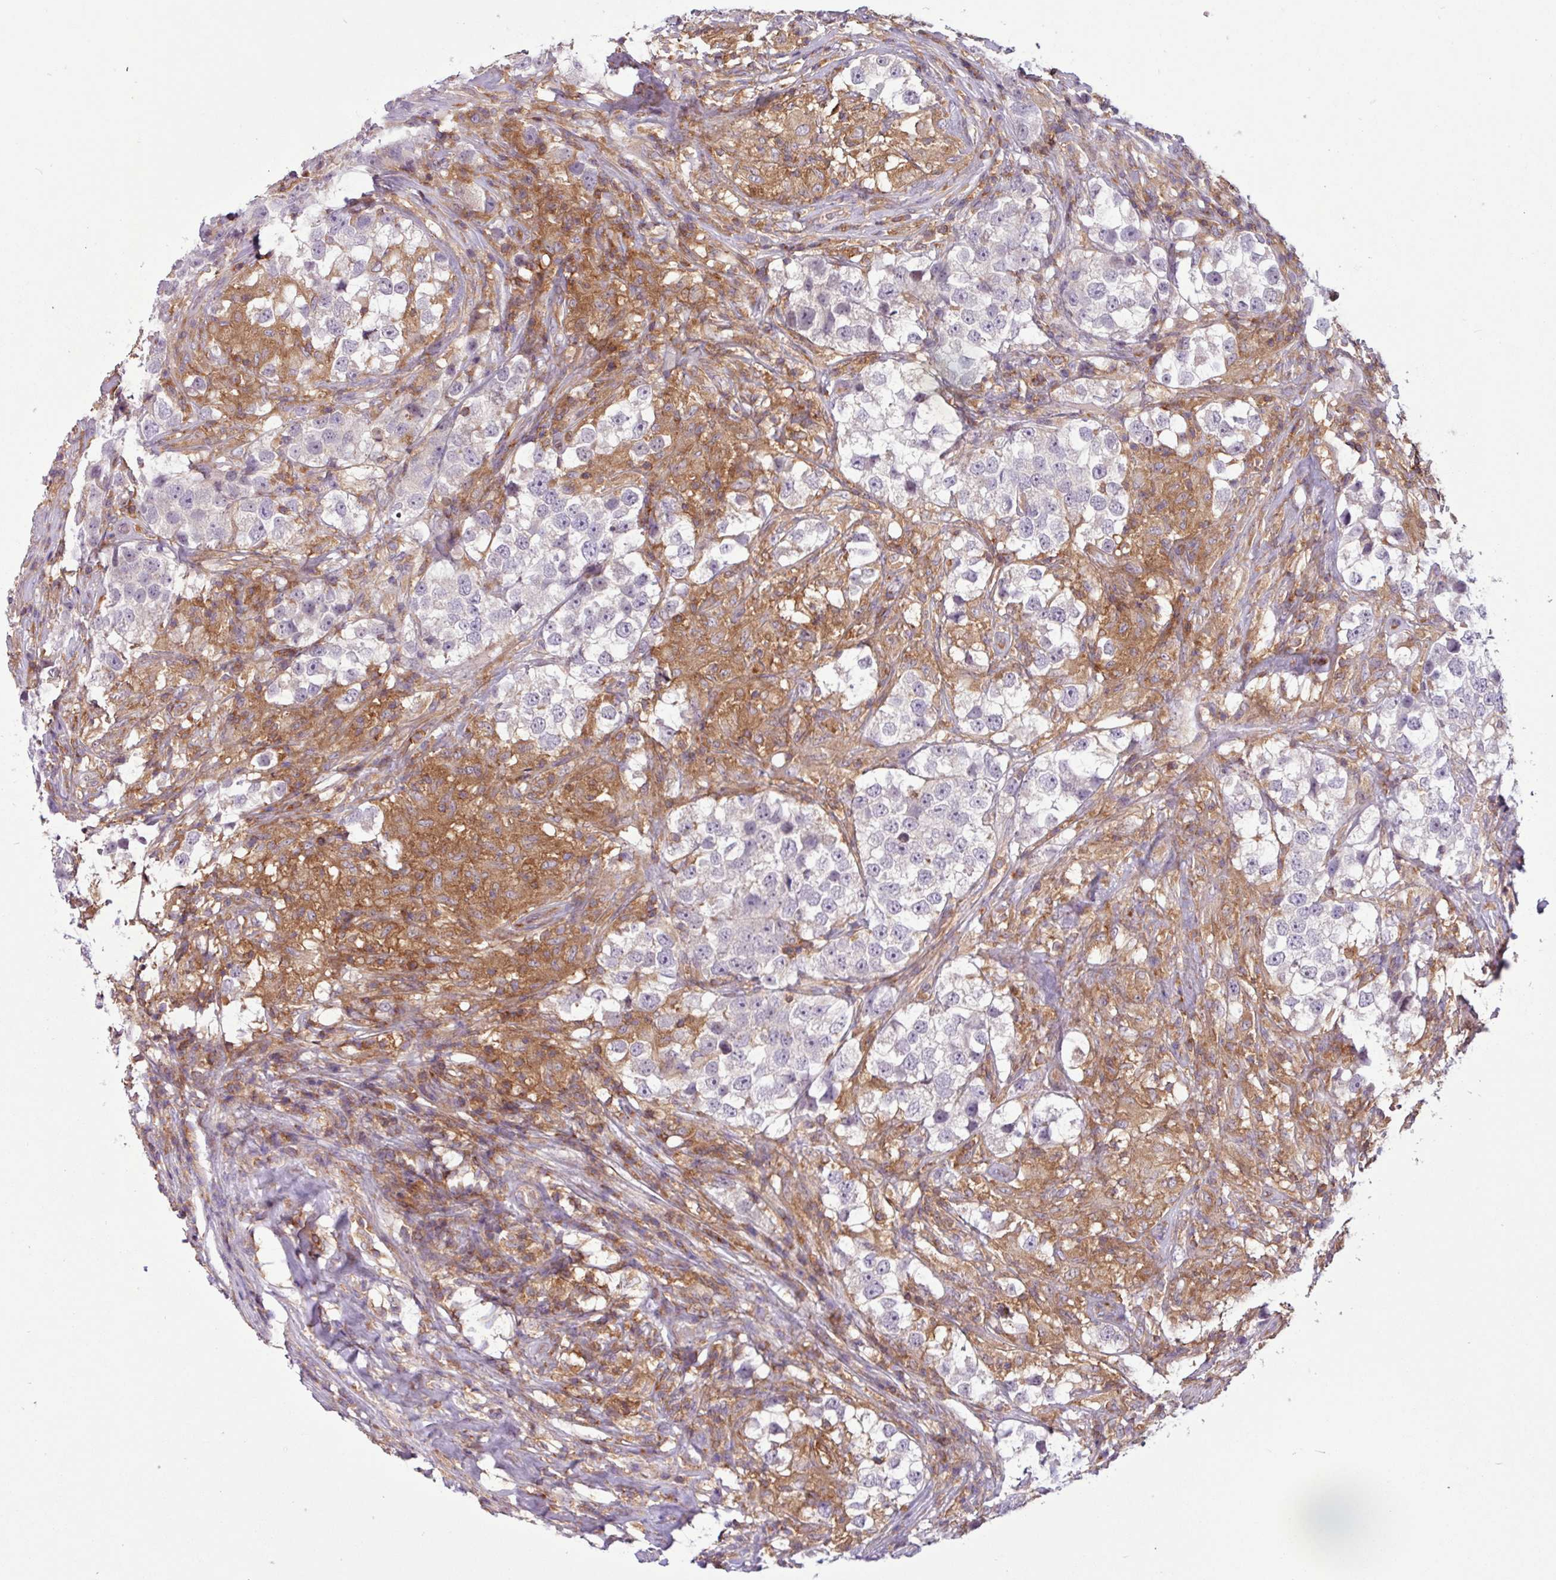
{"staining": {"intensity": "negative", "quantity": "none", "location": "none"}, "tissue": "testis cancer", "cell_type": "Tumor cells", "image_type": "cancer", "snomed": [{"axis": "morphology", "description": "Seminoma, NOS"}, {"axis": "topography", "description": "Testis"}], "caption": "The micrograph demonstrates no staining of tumor cells in testis cancer.", "gene": "ACTR3", "patient": {"sex": "male", "age": 46}}